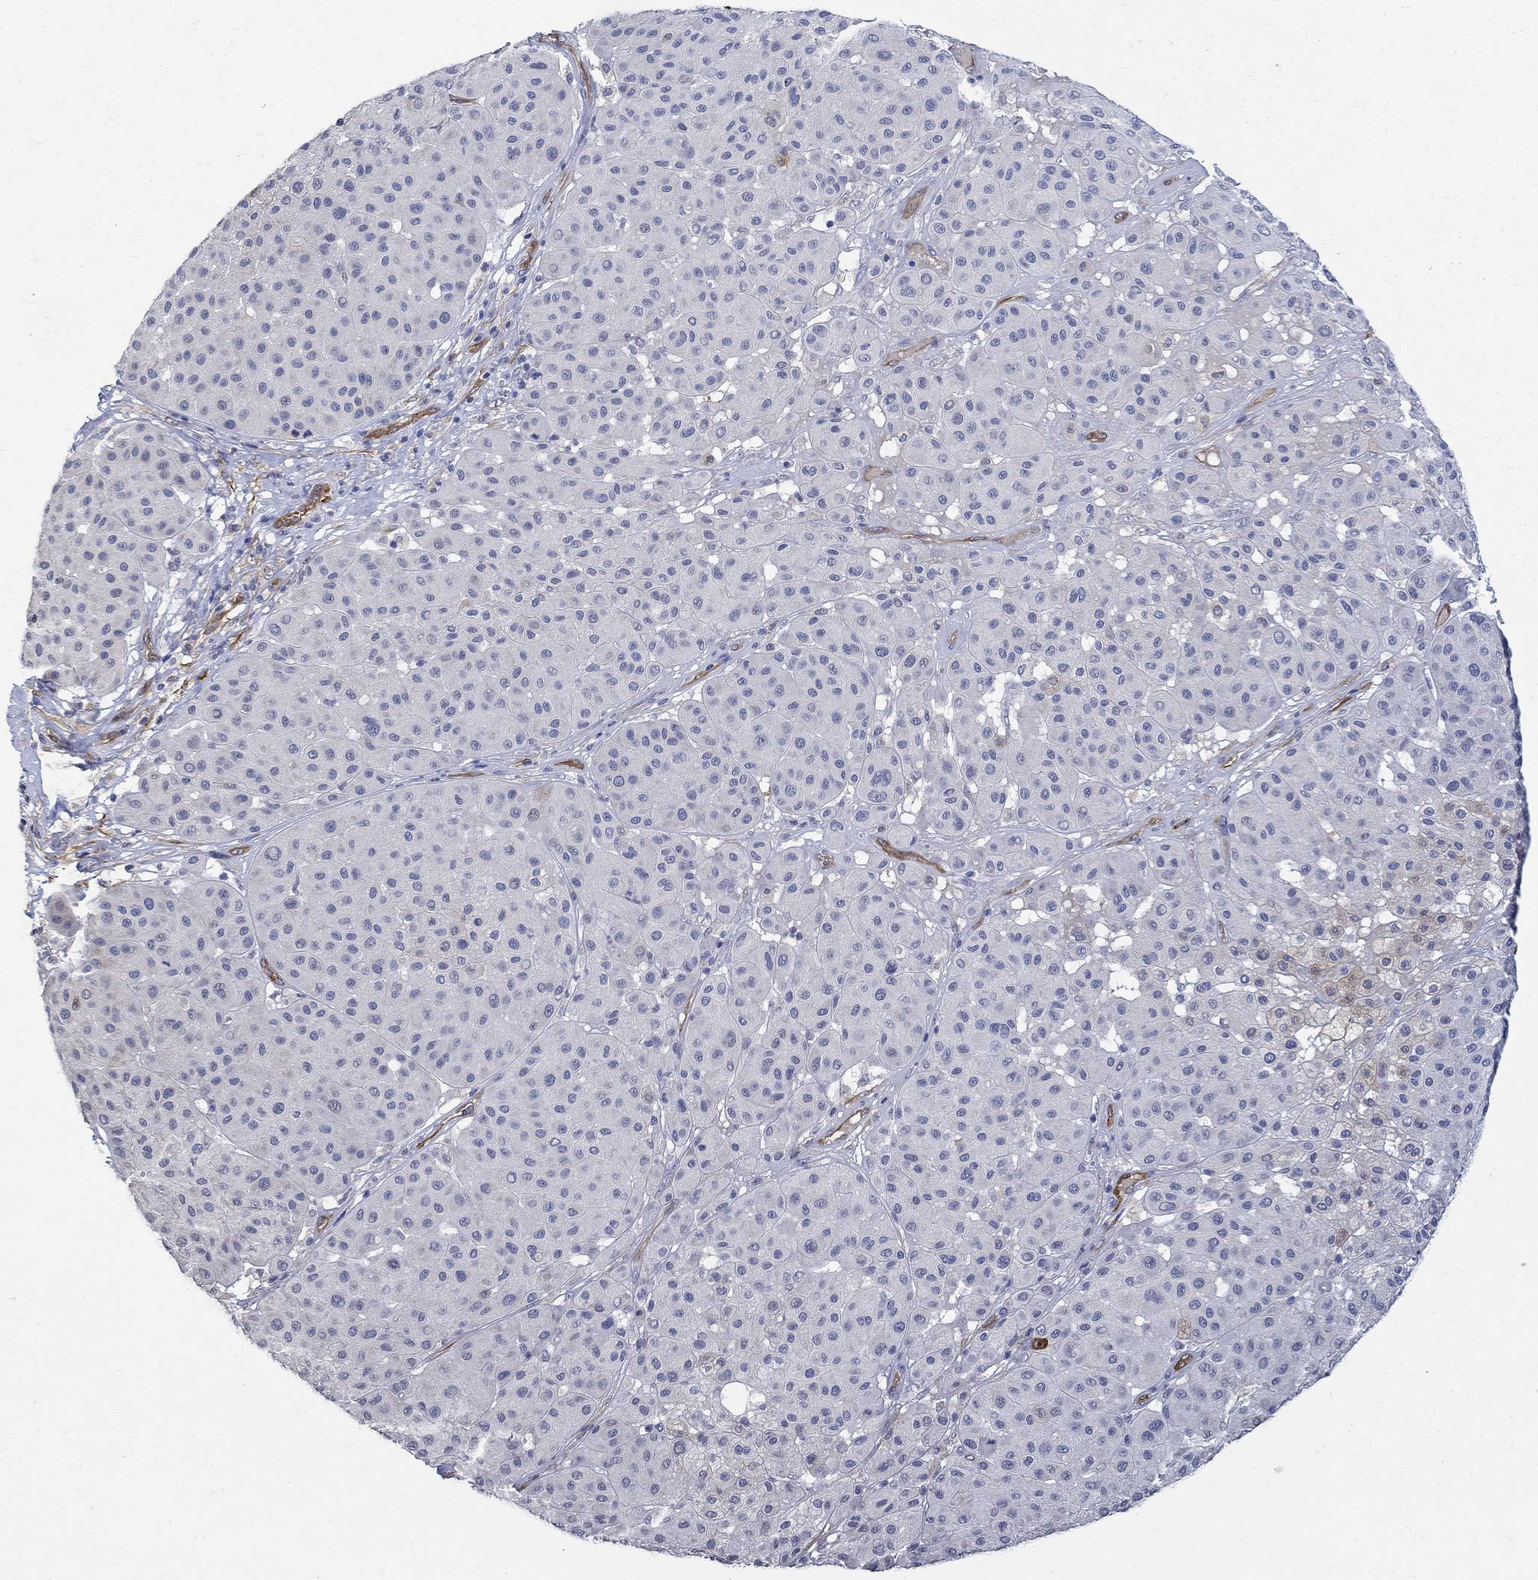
{"staining": {"intensity": "negative", "quantity": "none", "location": "none"}, "tissue": "melanoma", "cell_type": "Tumor cells", "image_type": "cancer", "snomed": [{"axis": "morphology", "description": "Malignant melanoma, Metastatic site"}, {"axis": "topography", "description": "Smooth muscle"}], "caption": "Micrograph shows no significant protein staining in tumor cells of malignant melanoma (metastatic site). Nuclei are stained in blue.", "gene": "TGM2", "patient": {"sex": "male", "age": 41}}